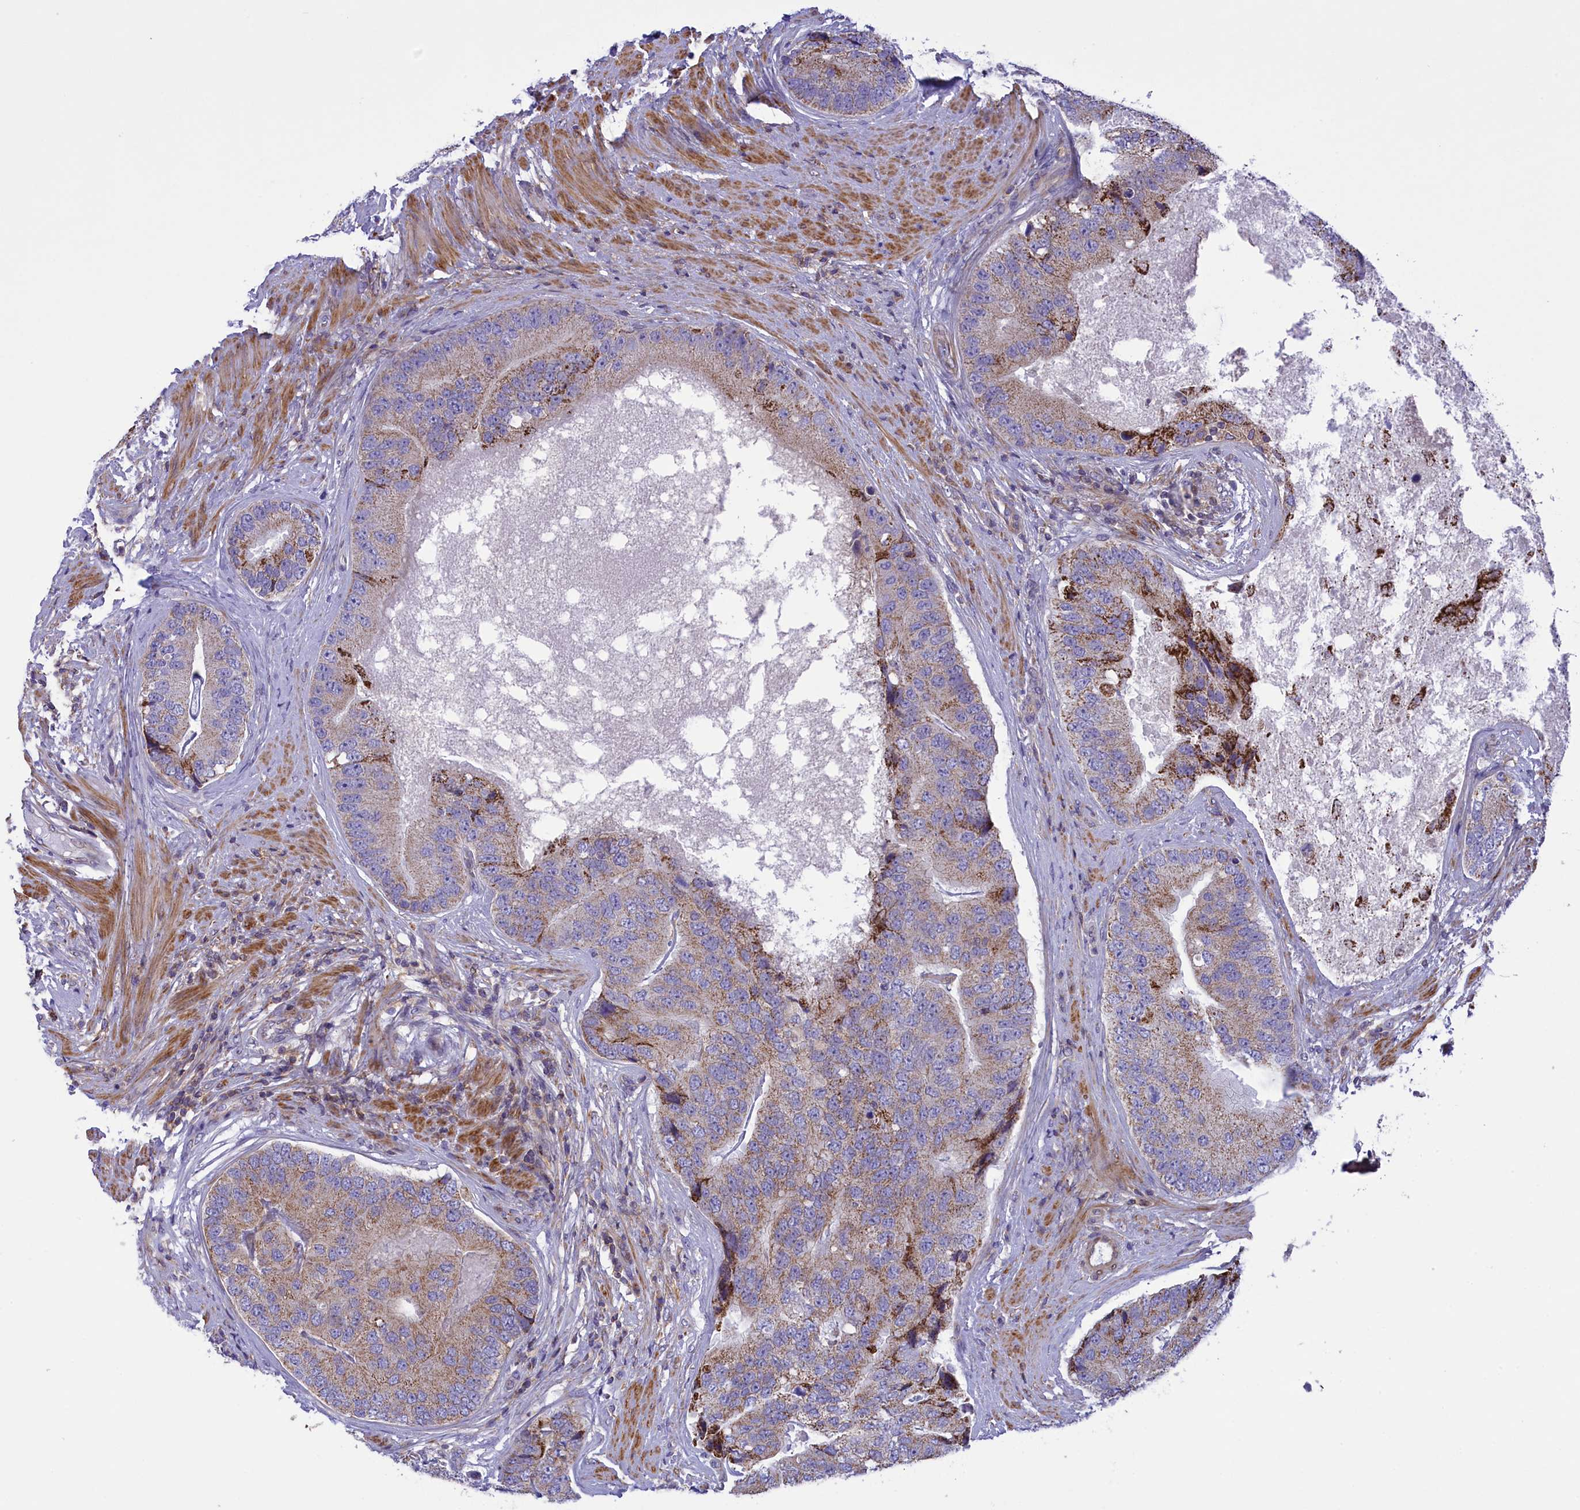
{"staining": {"intensity": "moderate", "quantity": "25%-75%", "location": "cytoplasmic/membranous"}, "tissue": "prostate cancer", "cell_type": "Tumor cells", "image_type": "cancer", "snomed": [{"axis": "morphology", "description": "Adenocarcinoma, High grade"}, {"axis": "topography", "description": "Prostate"}], "caption": "IHC histopathology image of human prostate cancer stained for a protein (brown), which demonstrates medium levels of moderate cytoplasmic/membranous expression in about 25%-75% of tumor cells.", "gene": "CORO7-PAM16", "patient": {"sex": "male", "age": 70}}